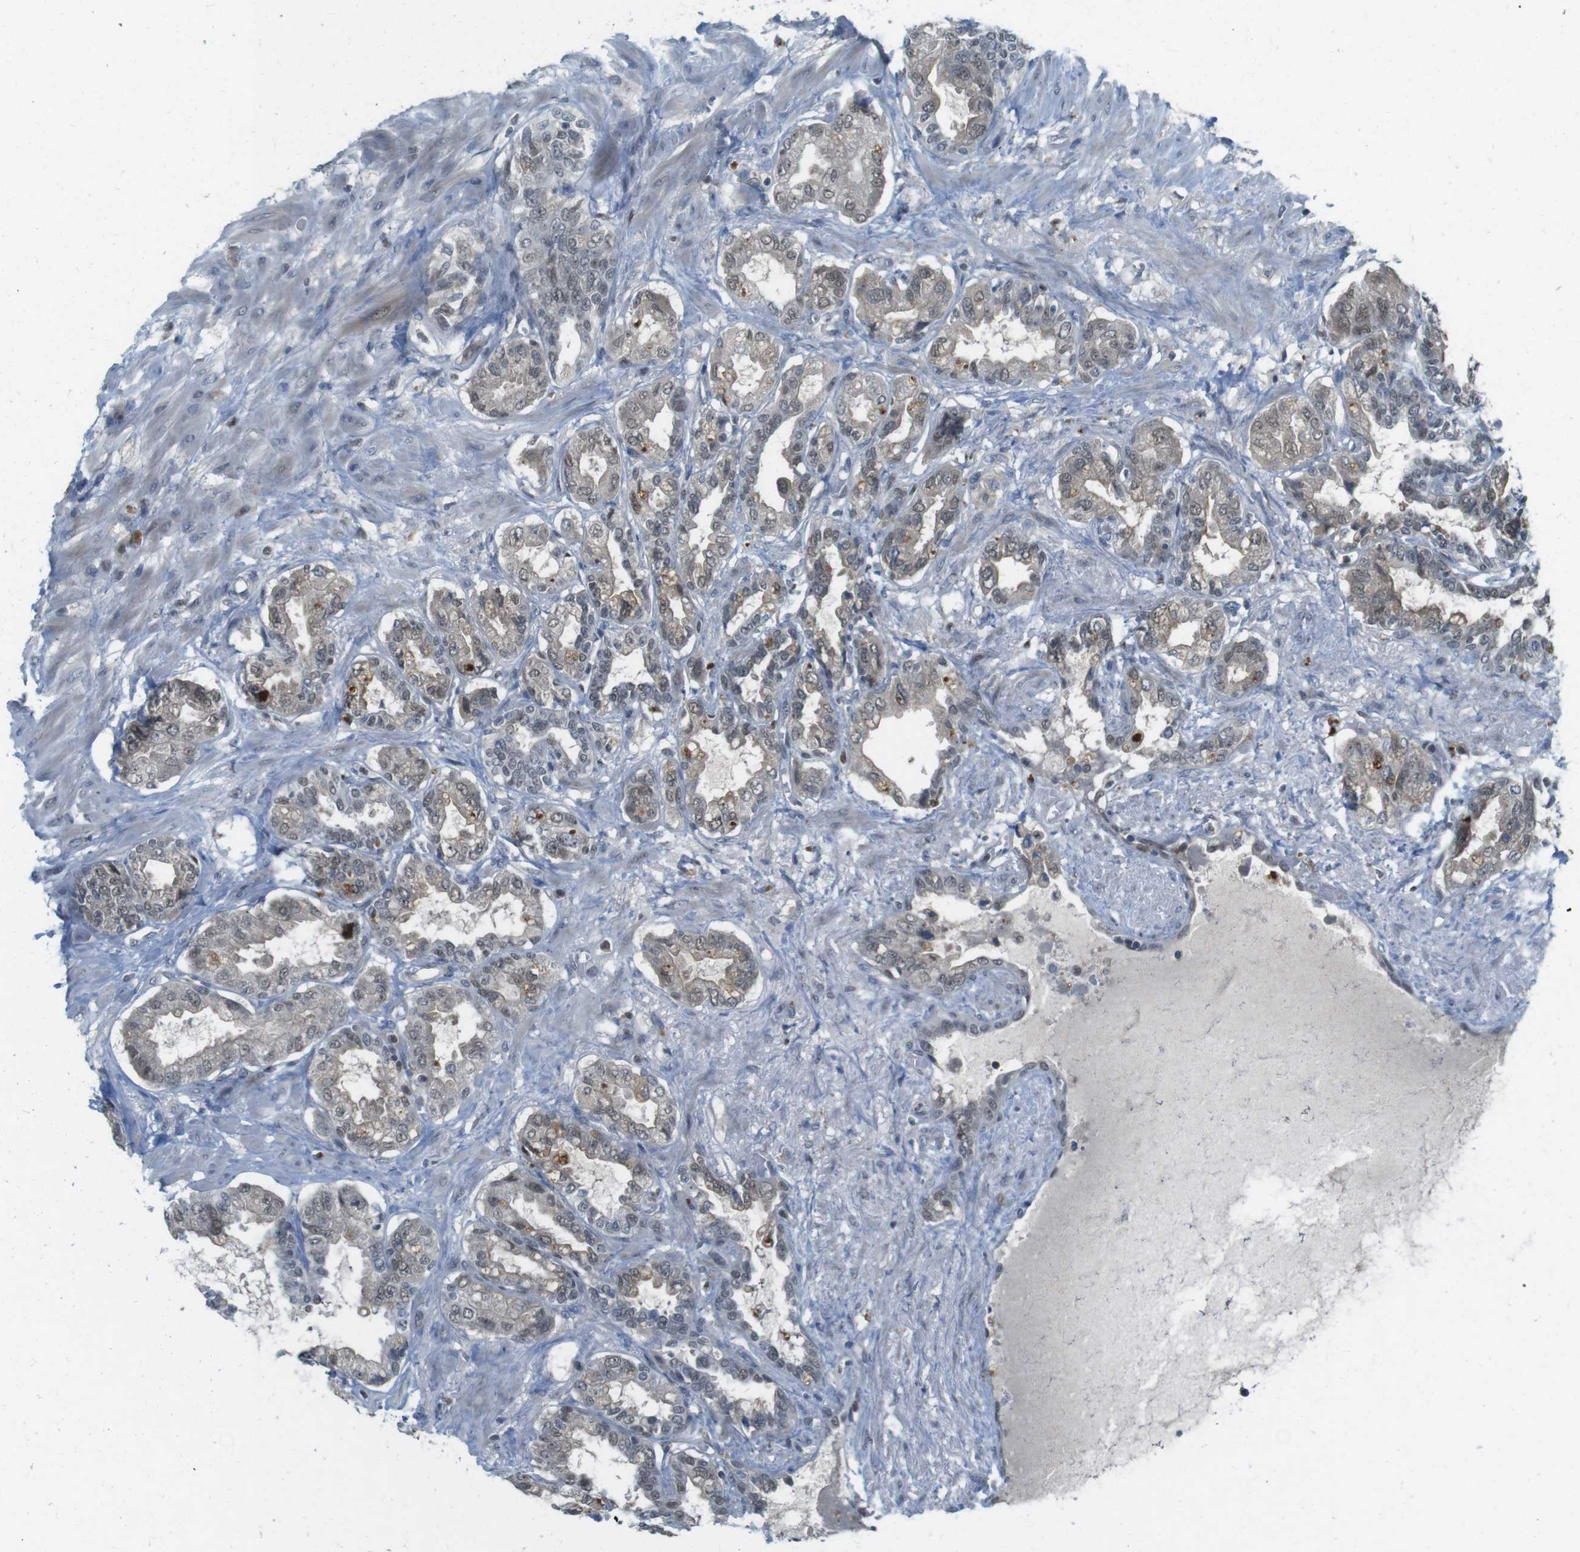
{"staining": {"intensity": "weak", "quantity": ">75%", "location": "cytoplasmic/membranous,nuclear"}, "tissue": "seminal vesicle", "cell_type": "Glandular cells", "image_type": "normal", "snomed": [{"axis": "morphology", "description": "Normal tissue, NOS"}, {"axis": "topography", "description": "Seminal veicle"}], "caption": "Immunohistochemical staining of normal human seminal vesicle displays weak cytoplasmic/membranous,nuclear protein expression in about >75% of glandular cells.", "gene": "MAPKAPK5", "patient": {"sex": "male", "age": 61}}